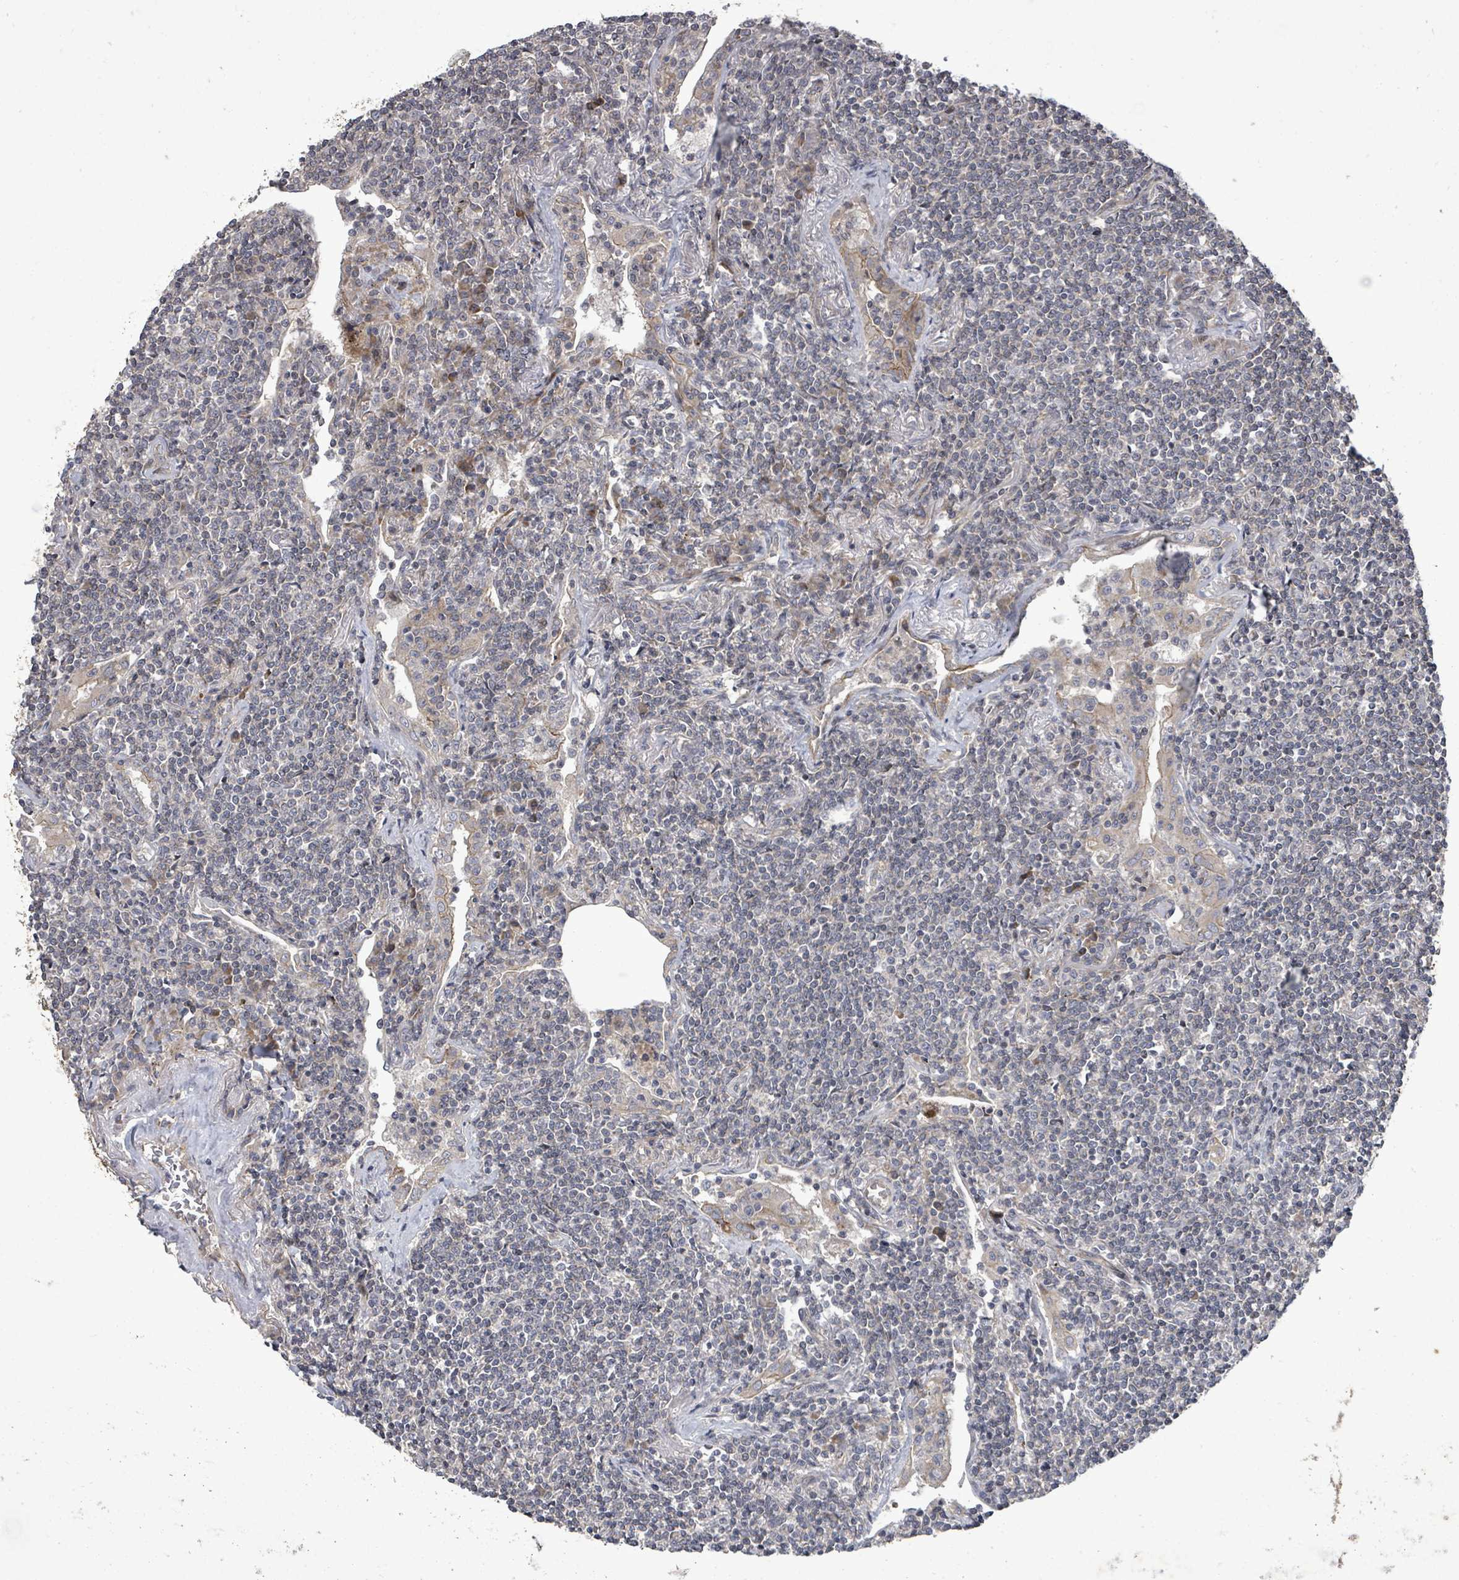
{"staining": {"intensity": "negative", "quantity": "none", "location": "none"}, "tissue": "lymphoma", "cell_type": "Tumor cells", "image_type": "cancer", "snomed": [{"axis": "morphology", "description": "Malignant lymphoma, non-Hodgkin's type, Low grade"}, {"axis": "topography", "description": "Lung"}], "caption": "Image shows no protein expression in tumor cells of malignant lymphoma, non-Hodgkin's type (low-grade) tissue.", "gene": "KRTAP27-1", "patient": {"sex": "female", "age": 71}}